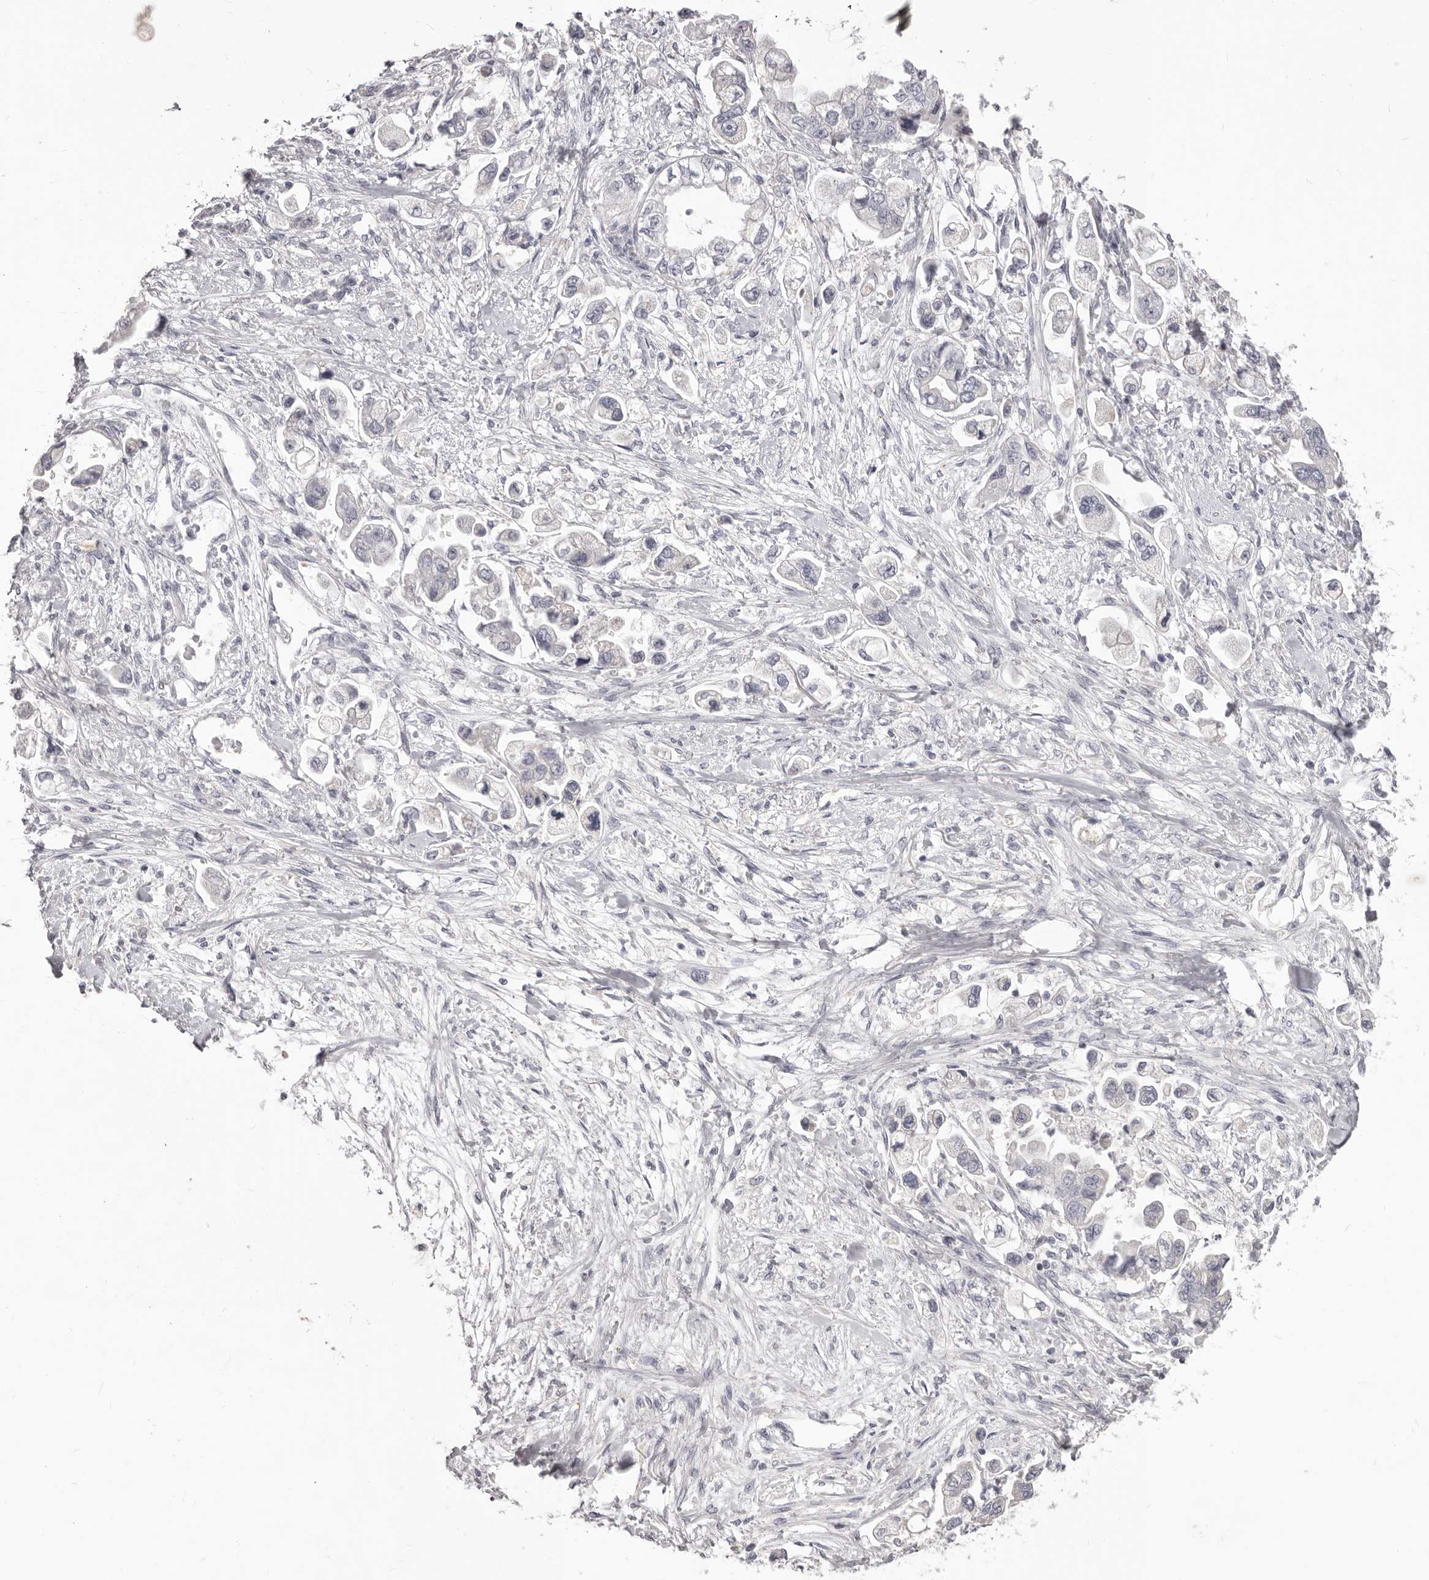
{"staining": {"intensity": "negative", "quantity": "none", "location": "none"}, "tissue": "stomach cancer", "cell_type": "Tumor cells", "image_type": "cancer", "snomed": [{"axis": "morphology", "description": "Adenocarcinoma, NOS"}, {"axis": "topography", "description": "Stomach"}], "caption": "Immunohistochemical staining of stomach cancer exhibits no significant positivity in tumor cells. (DAB immunohistochemistry with hematoxylin counter stain).", "gene": "PRMT2", "patient": {"sex": "male", "age": 62}}